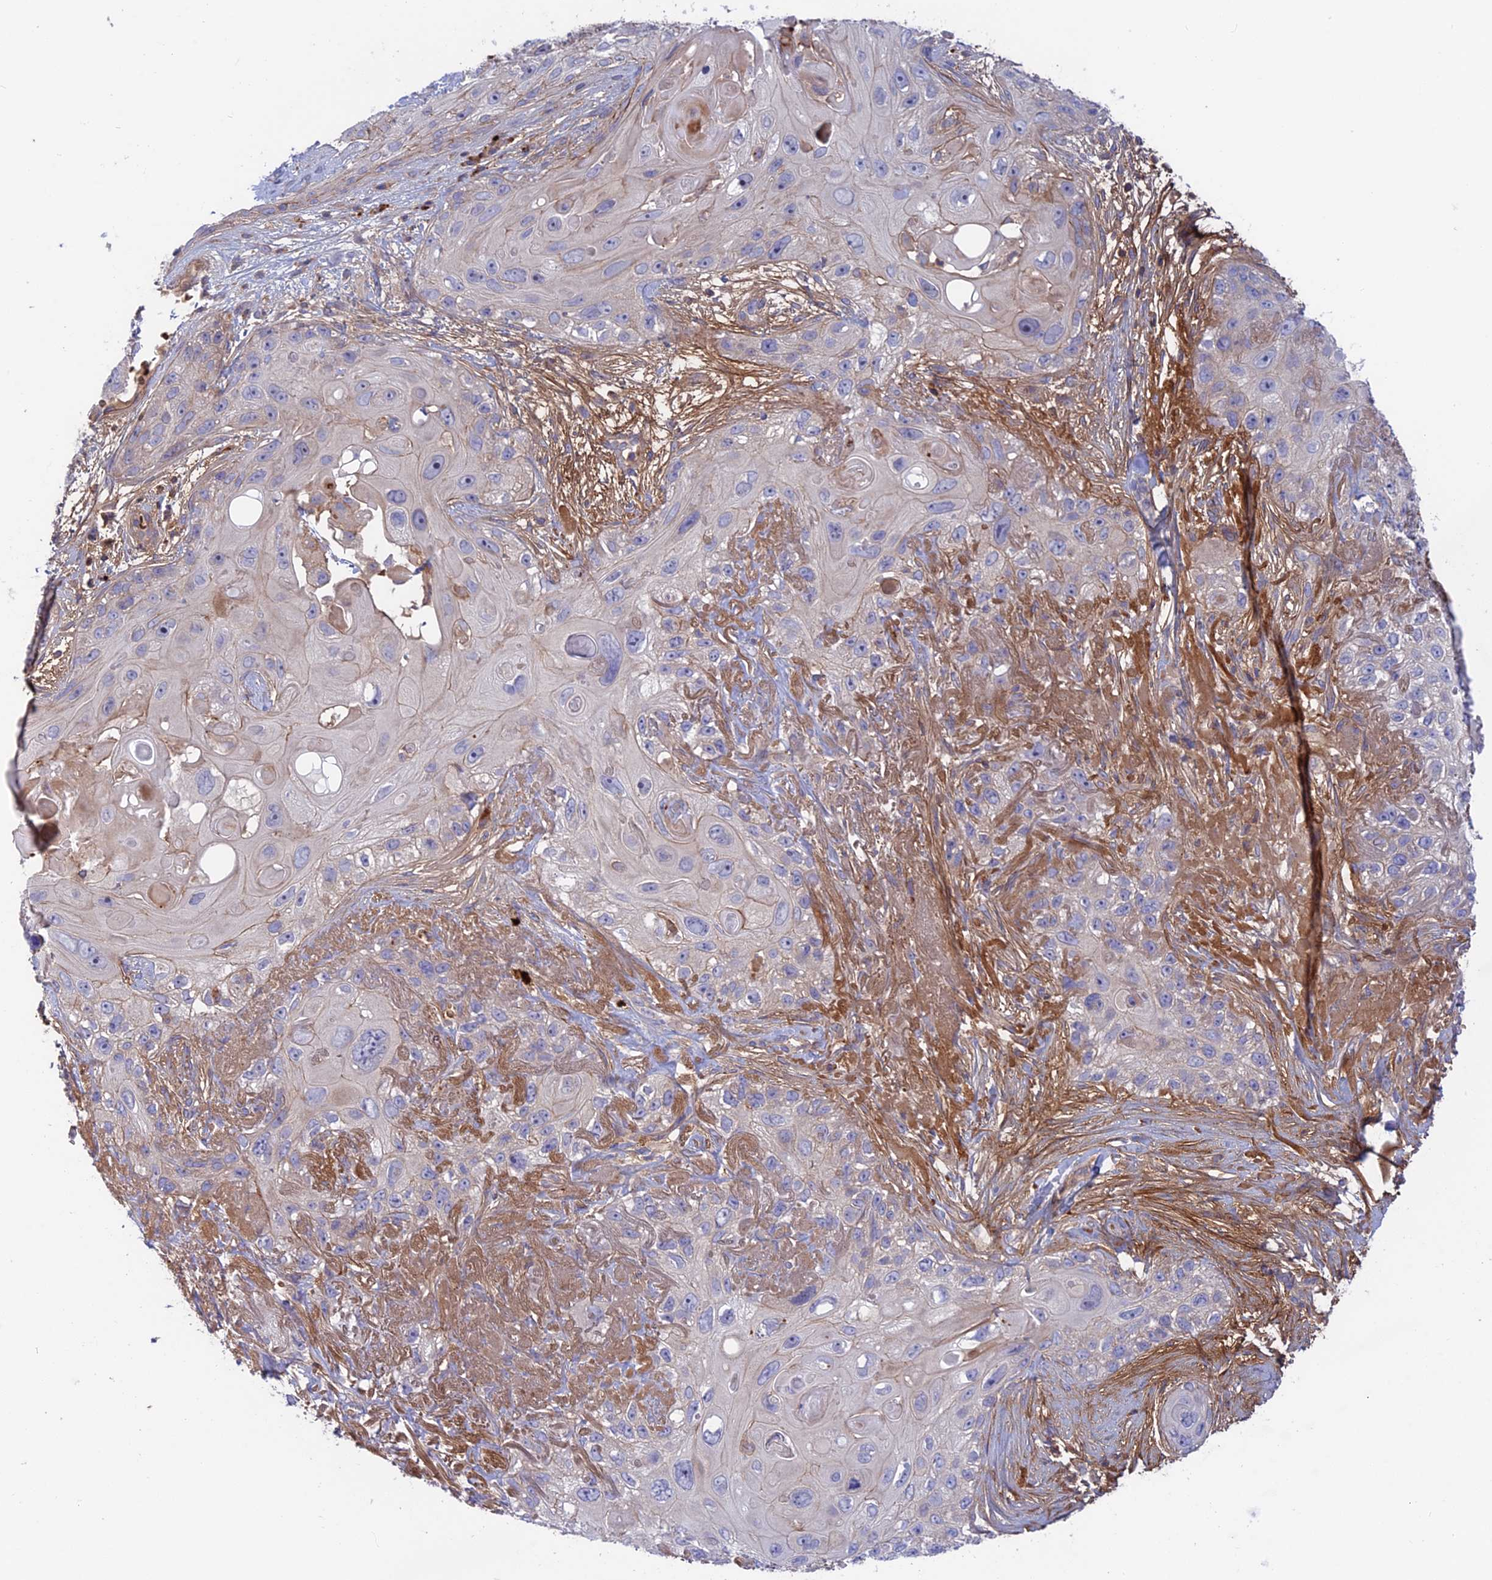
{"staining": {"intensity": "negative", "quantity": "none", "location": "none"}, "tissue": "skin cancer", "cell_type": "Tumor cells", "image_type": "cancer", "snomed": [{"axis": "morphology", "description": "Normal tissue, NOS"}, {"axis": "morphology", "description": "Squamous cell carcinoma, NOS"}, {"axis": "topography", "description": "Skin"}], "caption": "An image of human skin squamous cell carcinoma is negative for staining in tumor cells.", "gene": "CPNE7", "patient": {"sex": "male", "age": 72}}